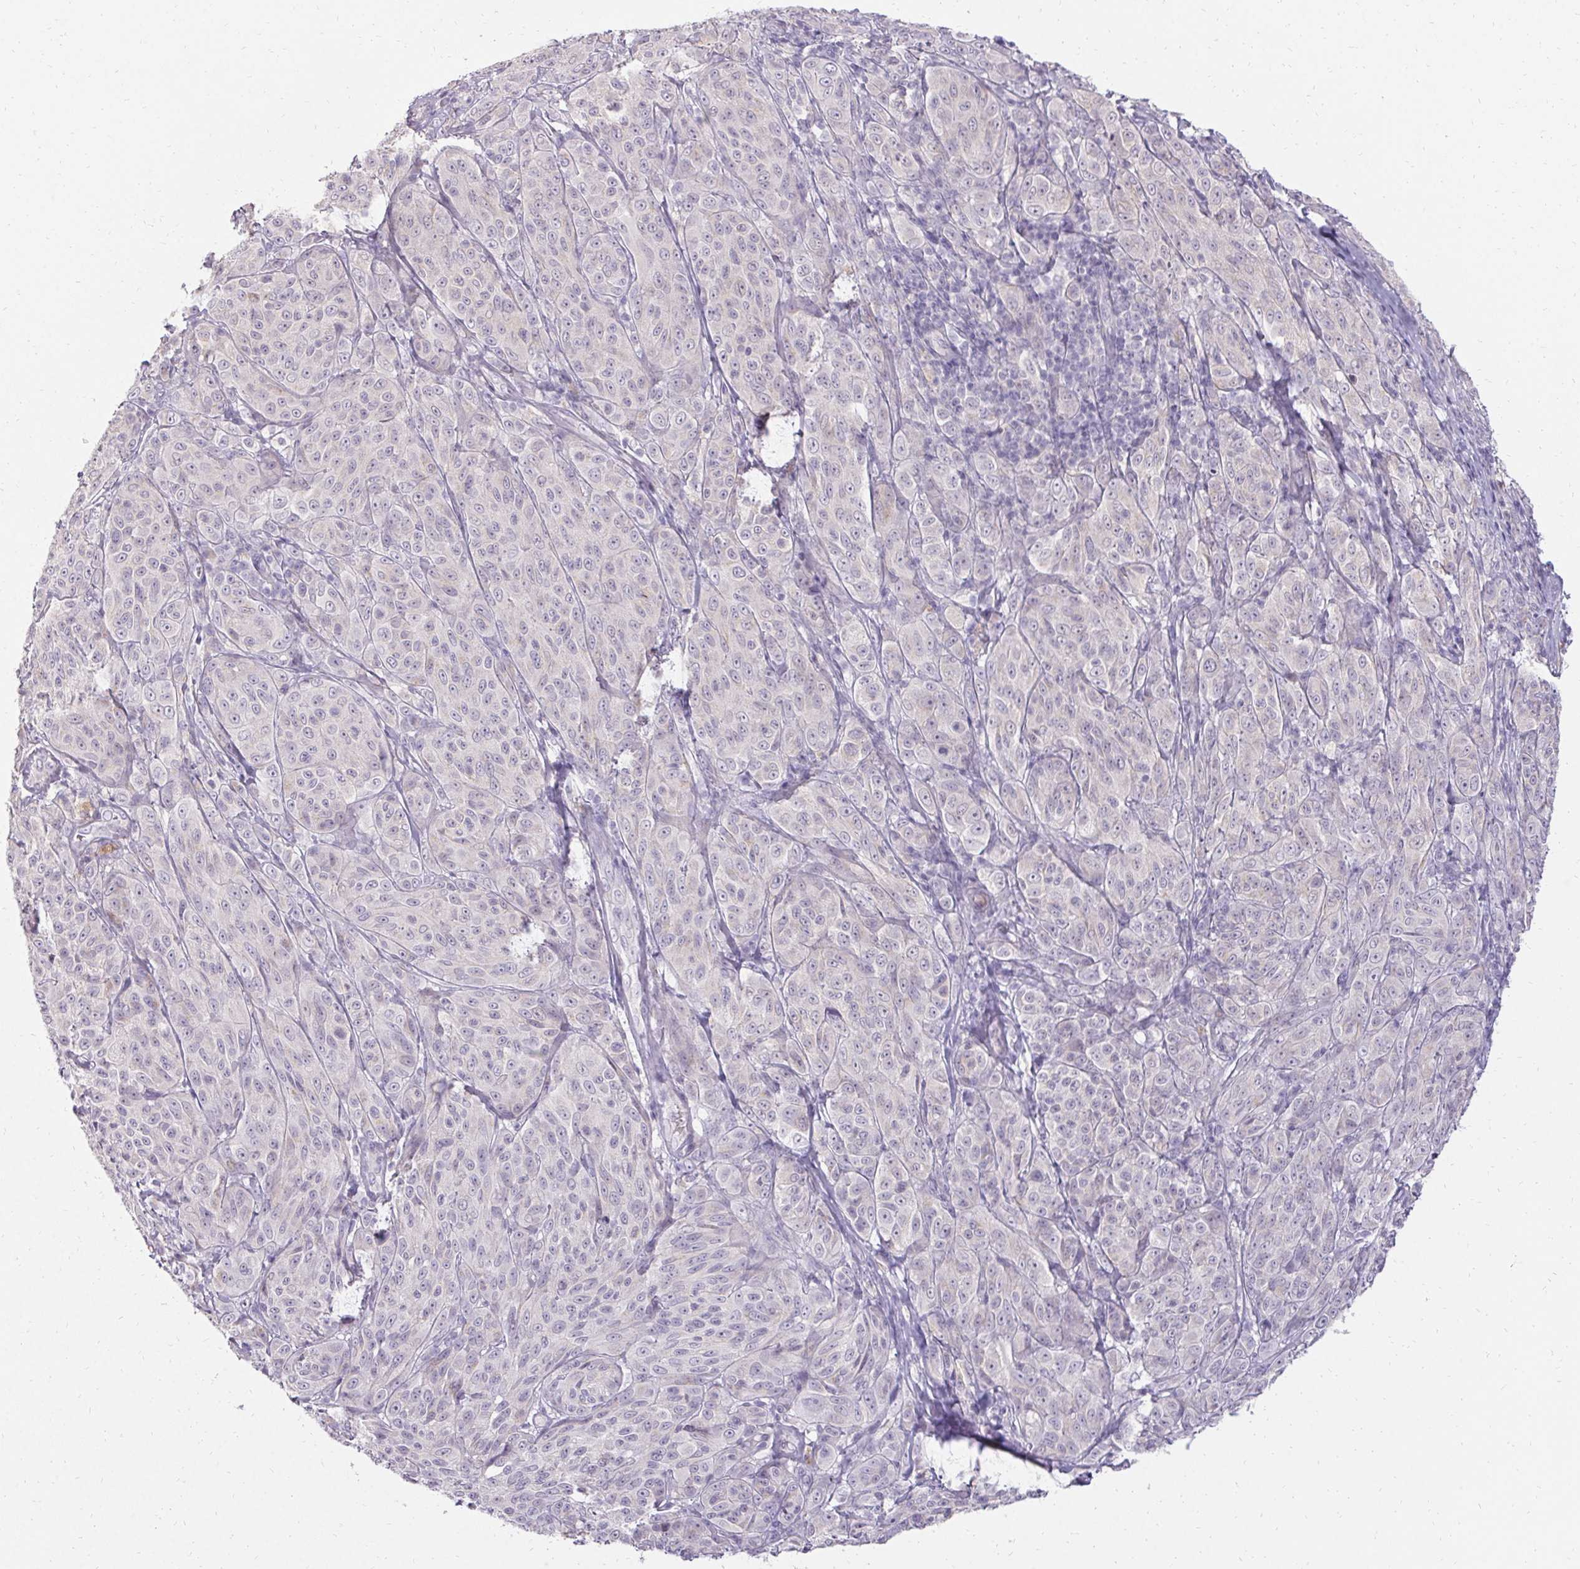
{"staining": {"intensity": "negative", "quantity": "none", "location": "none"}, "tissue": "melanoma", "cell_type": "Tumor cells", "image_type": "cancer", "snomed": [{"axis": "morphology", "description": "Malignant melanoma, NOS"}, {"axis": "topography", "description": "Skin"}], "caption": "Immunohistochemistry photomicrograph of melanoma stained for a protein (brown), which demonstrates no staining in tumor cells.", "gene": "HSD17B3", "patient": {"sex": "male", "age": 89}}